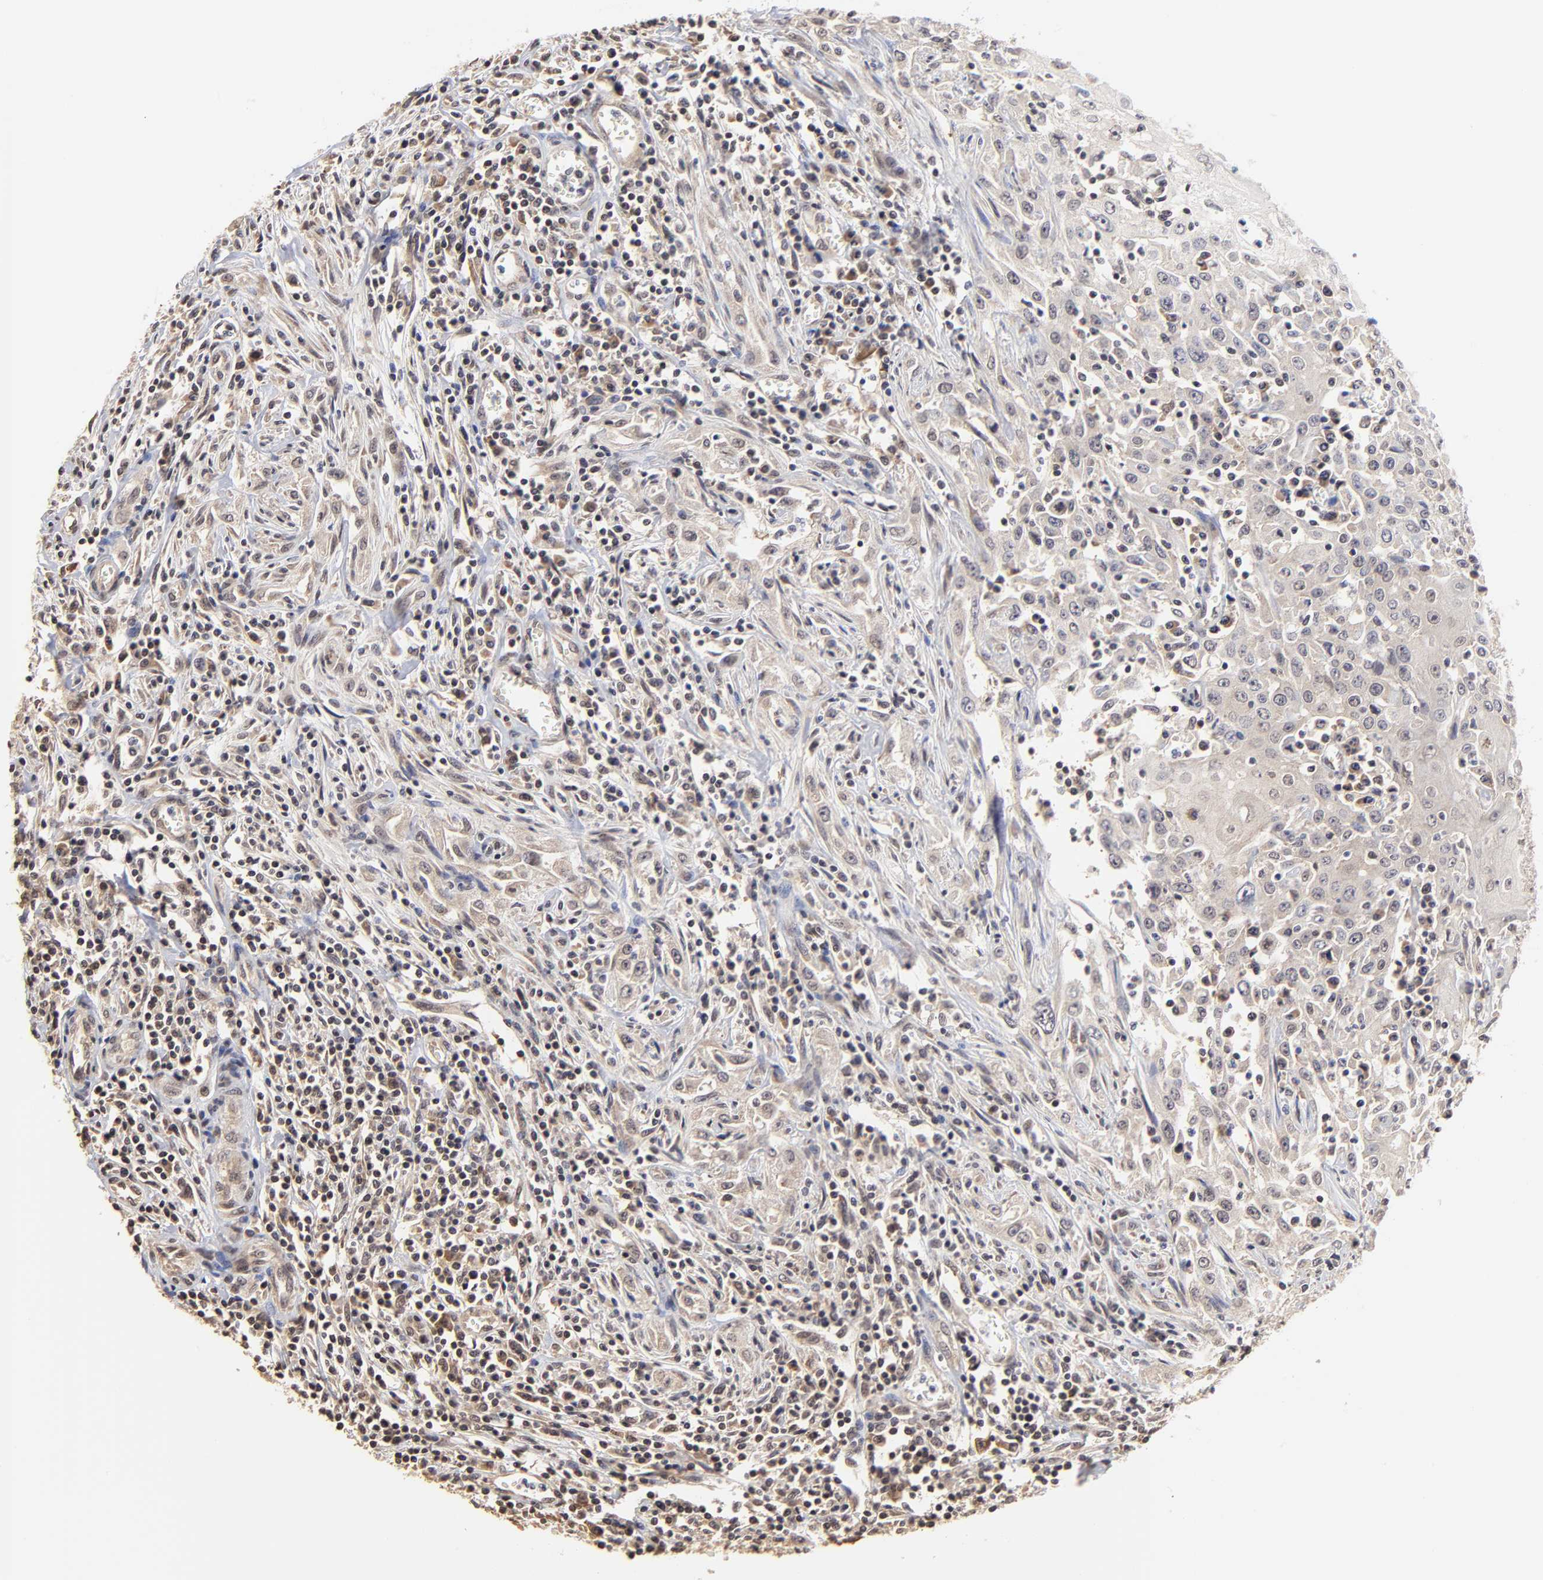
{"staining": {"intensity": "weak", "quantity": ">75%", "location": "cytoplasmic/membranous"}, "tissue": "head and neck cancer", "cell_type": "Tumor cells", "image_type": "cancer", "snomed": [{"axis": "morphology", "description": "Squamous cell carcinoma, NOS"}, {"axis": "topography", "description": "Oral tissue"}, {"axis": "topography", "description": "Head-Neck"}], "caption": "Immunohistochemistry micrograph of neoplastic tissue: head and neck squamous cell carcinoma stained using immunohistochemistry (IHC) exhibits low levels of weak protein expression localized specifically in the cytoplasmic/membranous of tumor cells, appearing as a cytoplasmic/membranous brown color.", "gene": "BRPF1", "patient": {"sex": "female", "age": 76}}